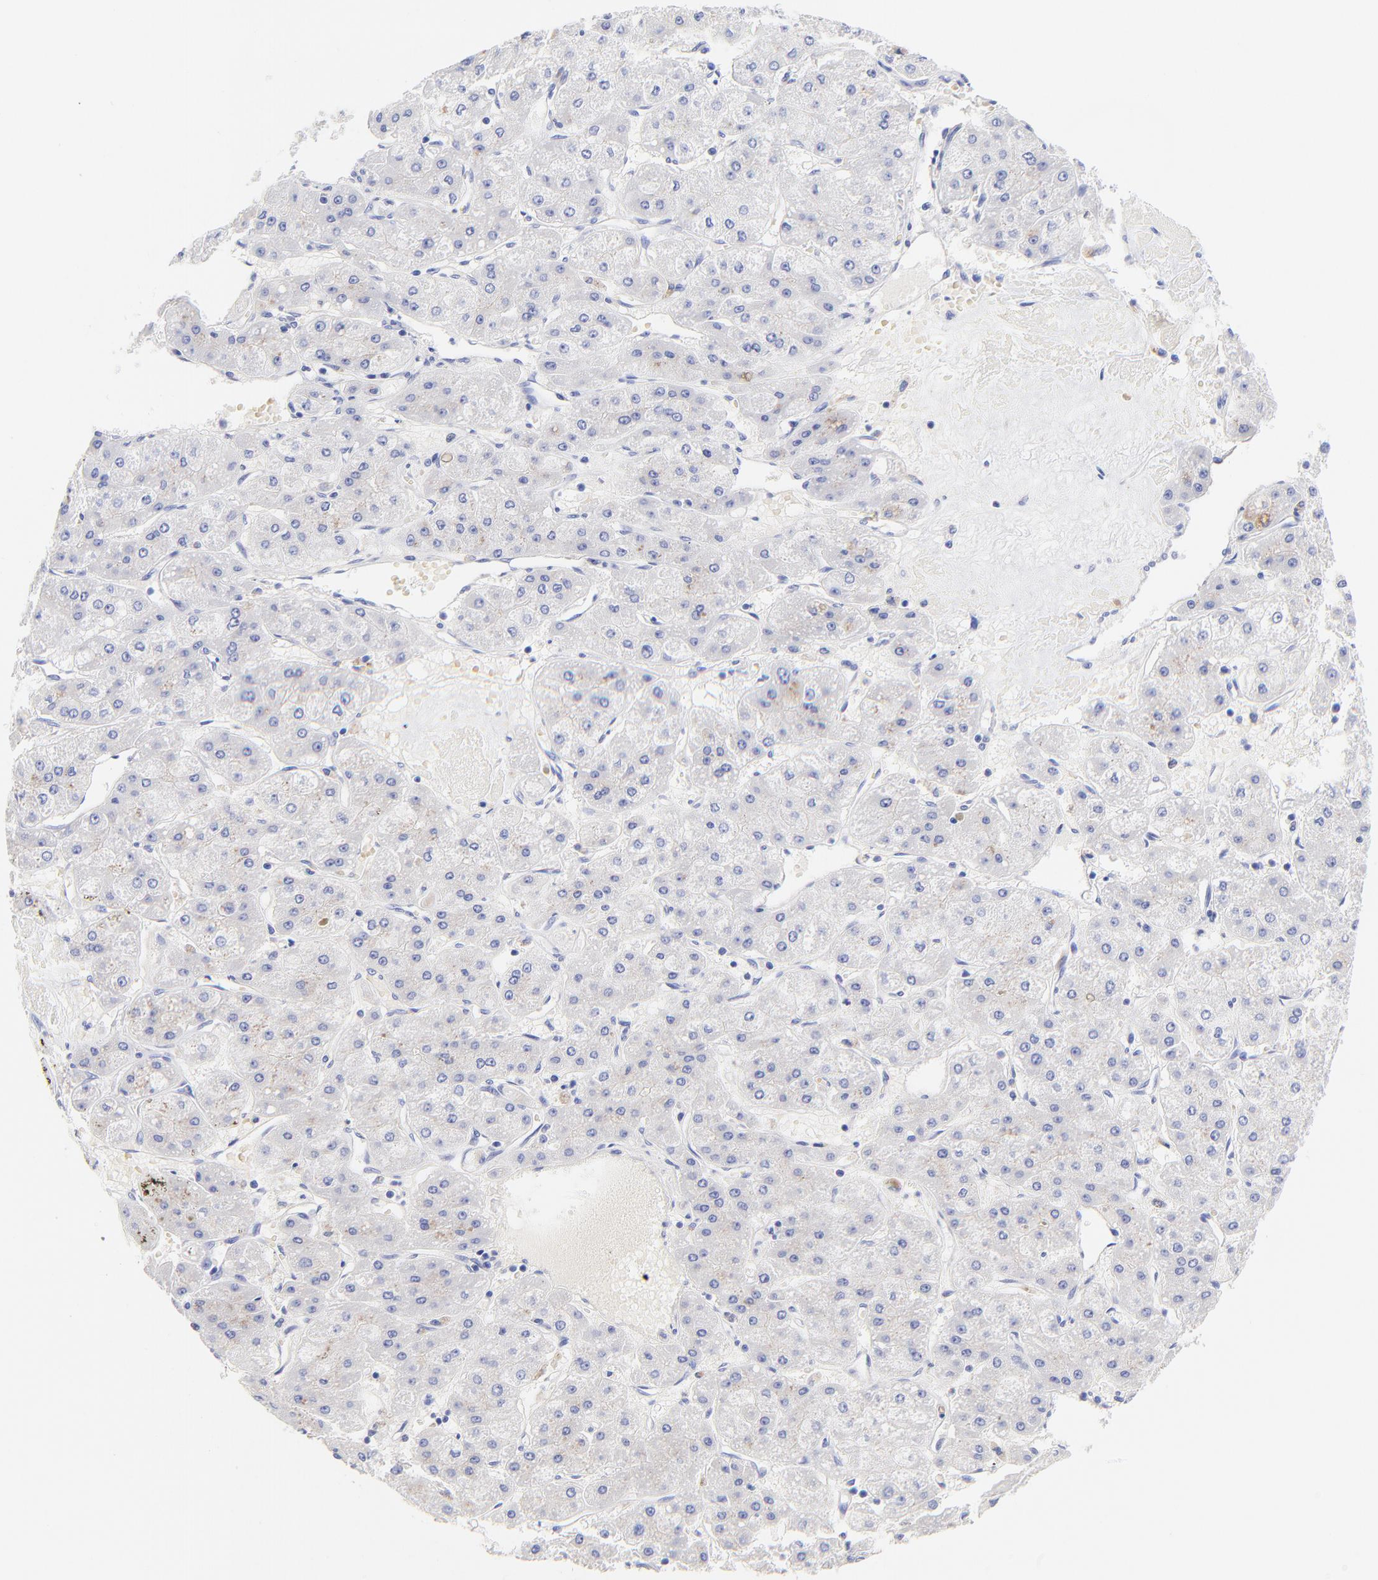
{"staining": {"intensity": "negative", "quantity": "none", "location": "none"}, "tissue": "liver cancer", "cell_type": "Tumor cells", "image_type": "cancer", "snomed": [{"axis": "morphology", "description": "Carcinoma, Hepatocellular, NOS"}, {"axis": "topography", "description": "Liver"}], "caption": "Immunohistochemical staining of human liver cancer exhibits no significant positivity in tumor cells.", "gene": "RAB3A", "patient": {"sex": "female", "age": 52}}